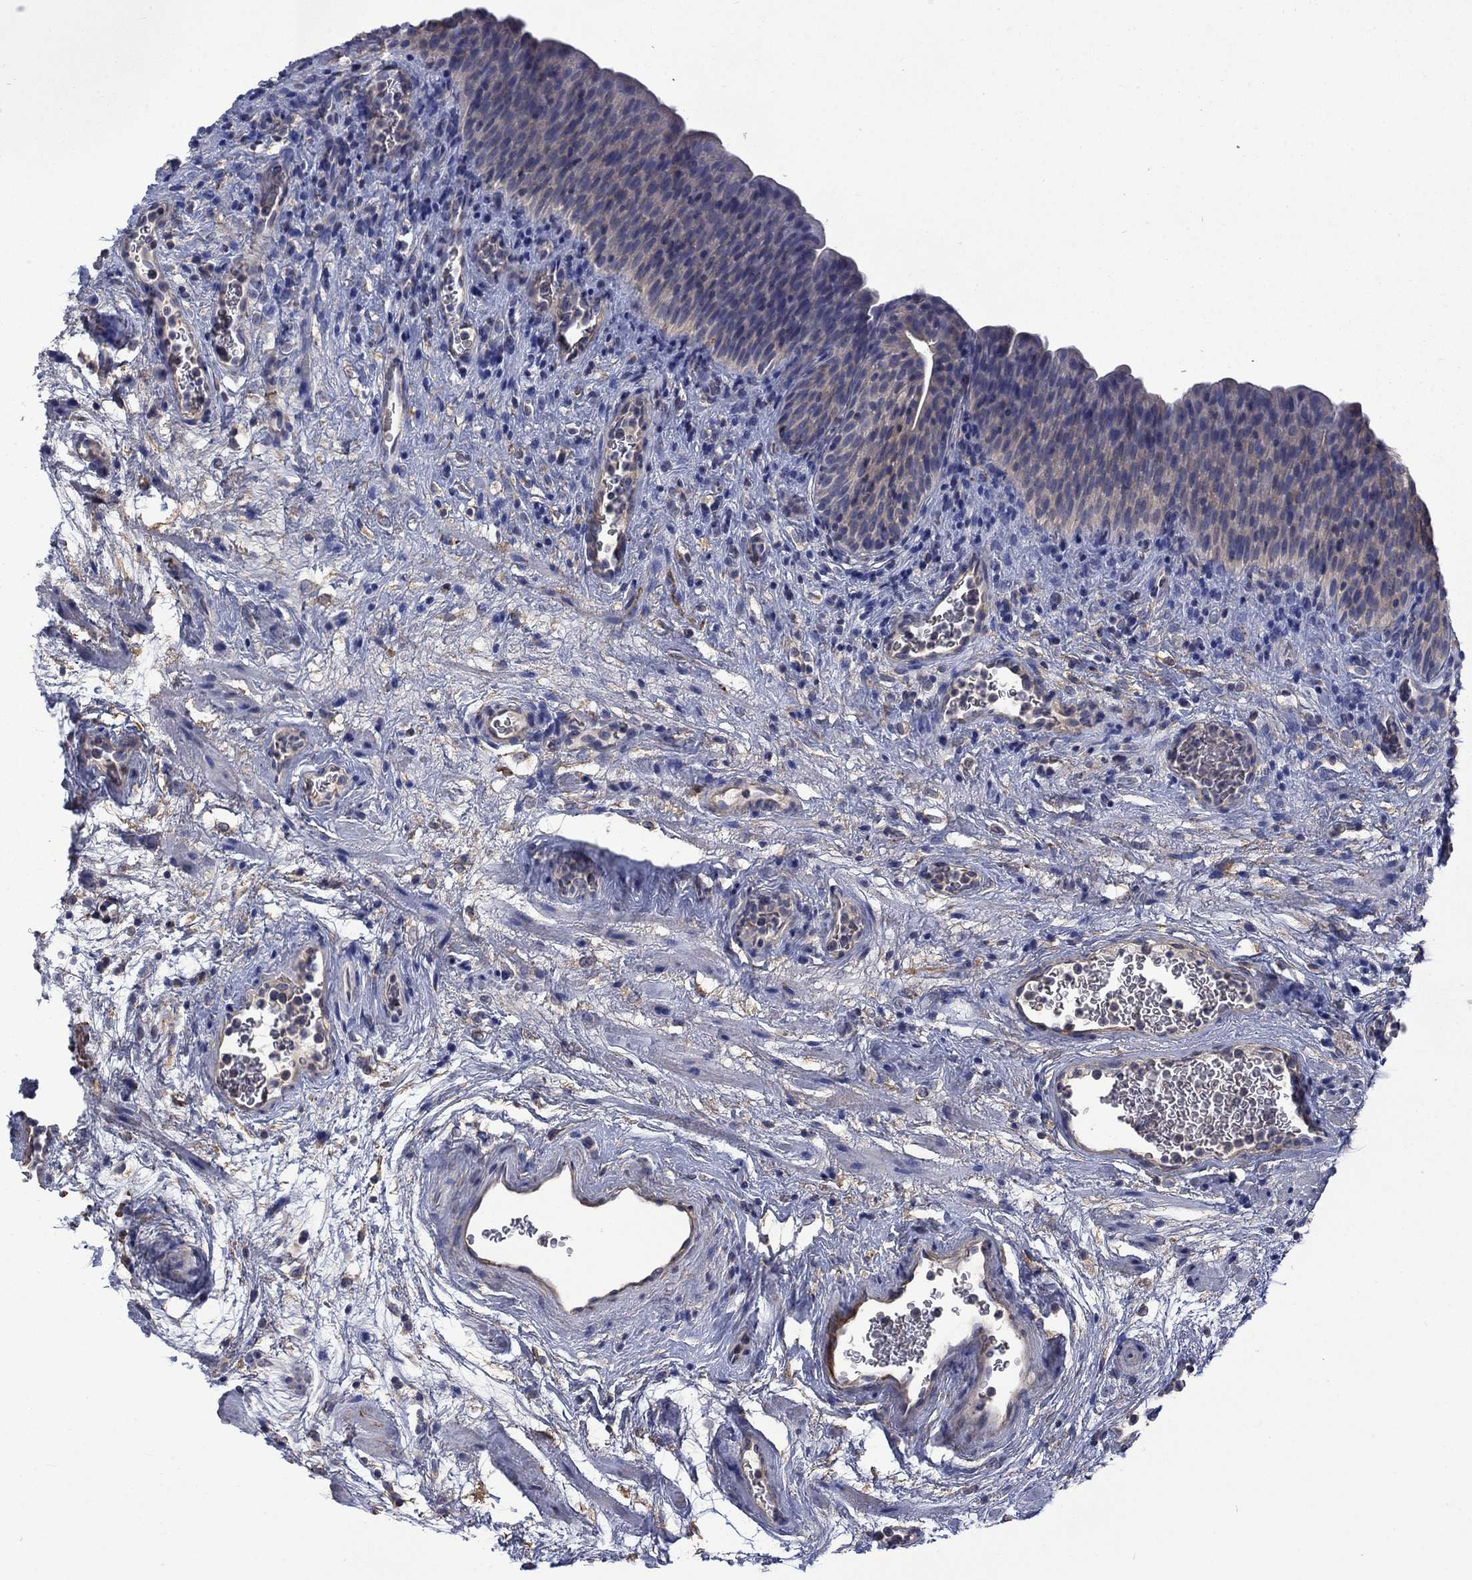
{"staining": {"intensity": "weak", "quantity": "25%-75%", "location": "cytoplasmic/membranous"}, "tissue": "urinary bladder", "cell_type": "Urothelial cells", "image_type": "normal", "snomed": [{"axis": "morphology", "description": "Normal tissue, NOS"}, {"axis": "topography", "description": "Urinary bladder"}], "caption": "A low amount of weak cytoplasmic/membranous staining is appreciated in about 25%-75% of urothelial cells in unremarkable urinary bladder.", "gene": "HSPA12A", "patient": {"sex": "male", "age": 76}}